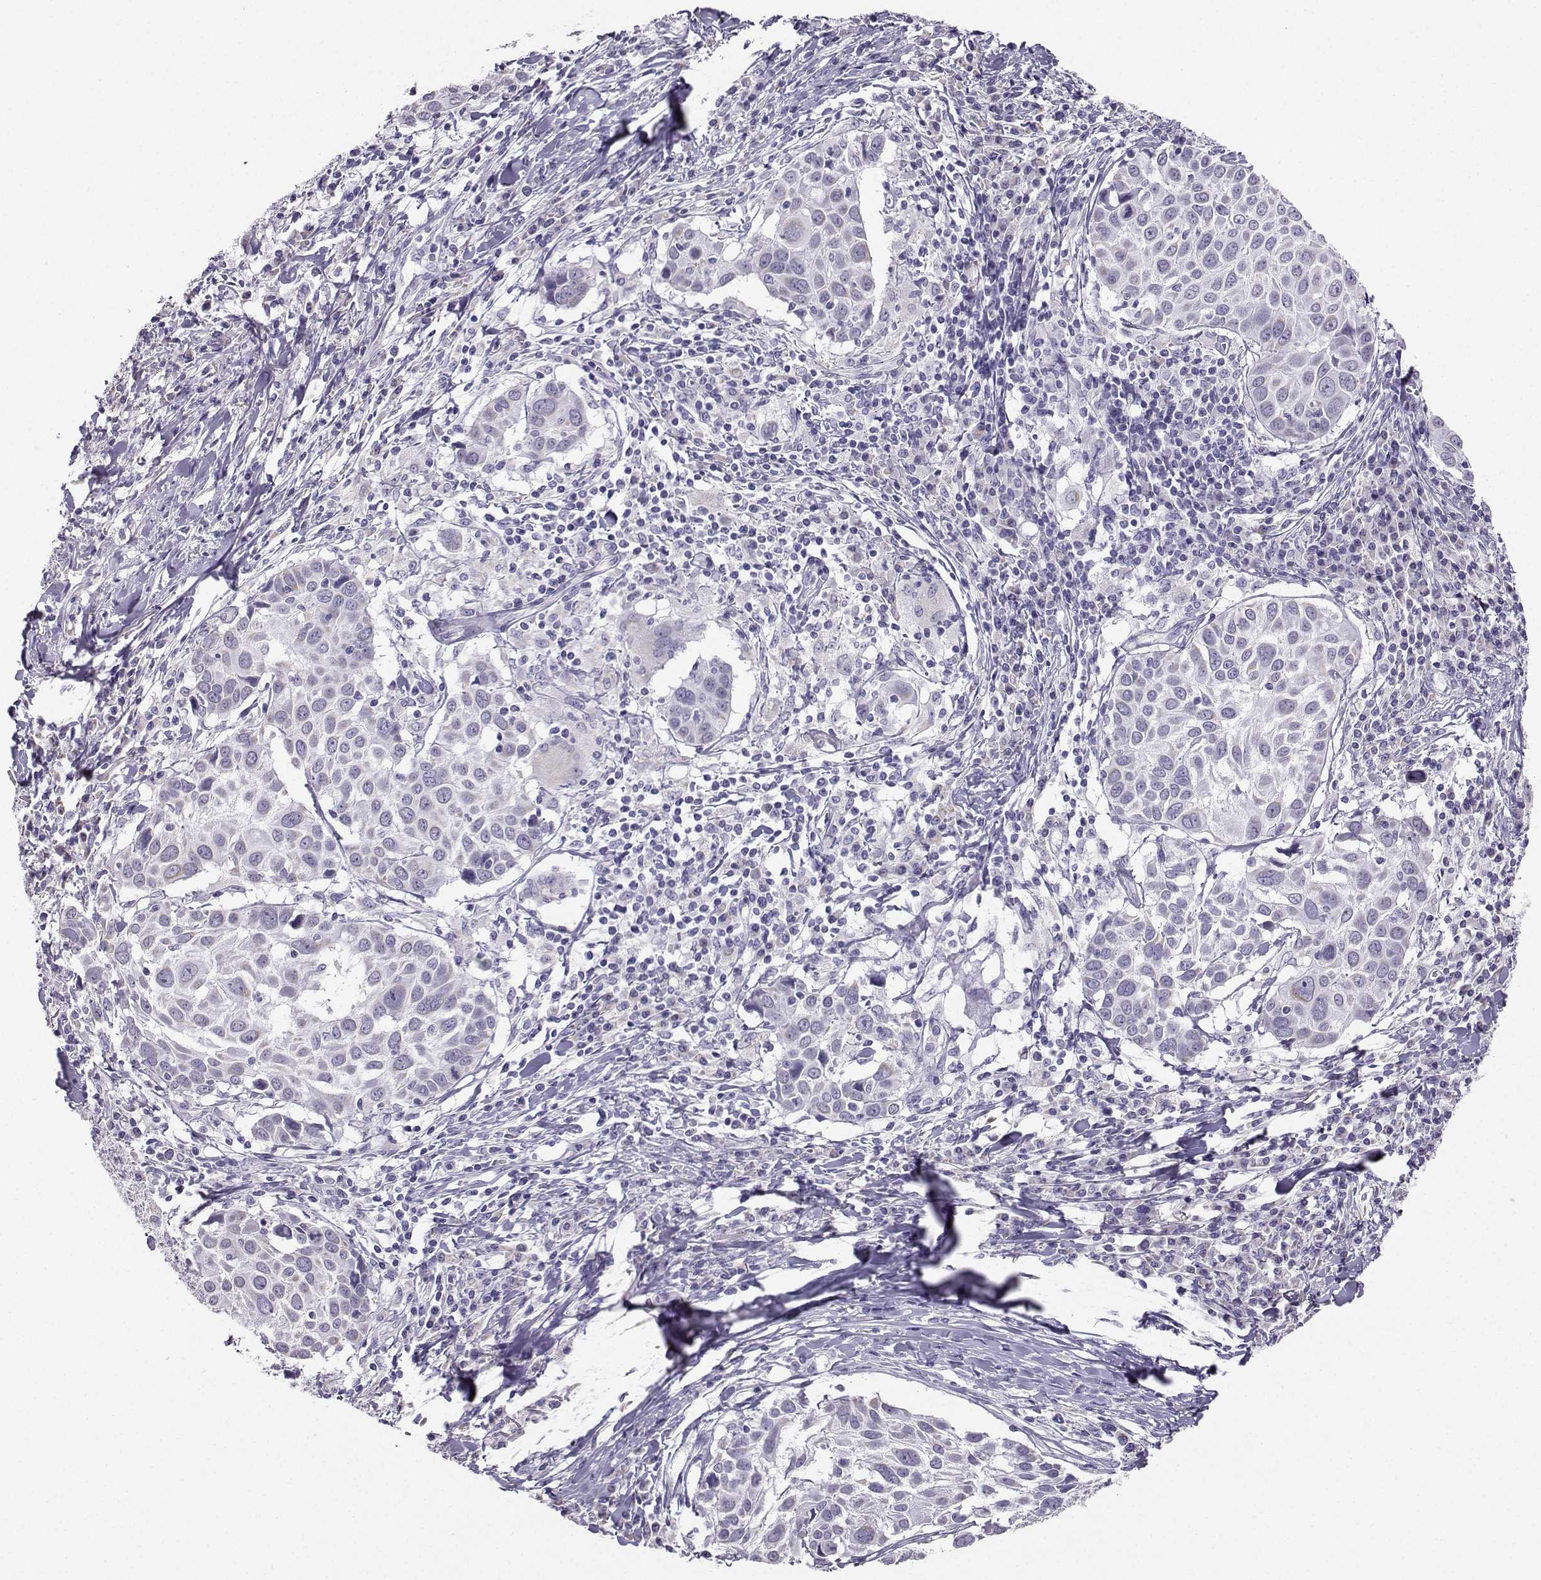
{"staining": {"intensity": "negative", "quantity": "none", "location": "none"}, "tissue": "lung cancer", "cell_type": "Tumor cells", "image_type": "cancer", "snomed": [{"axis": "morphology", "description": "Squamous cell carcinoma, NOS"}, {"axis": "topography", "description": "Lung"}], "caption": "DAB immunohistochemical staining of human squamous cell carcinoma (lung) demonstrates no significant expression in tumor cells. (DAB (3,3'-diaminobenzidine) immunohistochemistry visualized using brightfield microscopy, high magnification).", "gene": "AVP", "patient": {"sex": "male", "age": 57}}